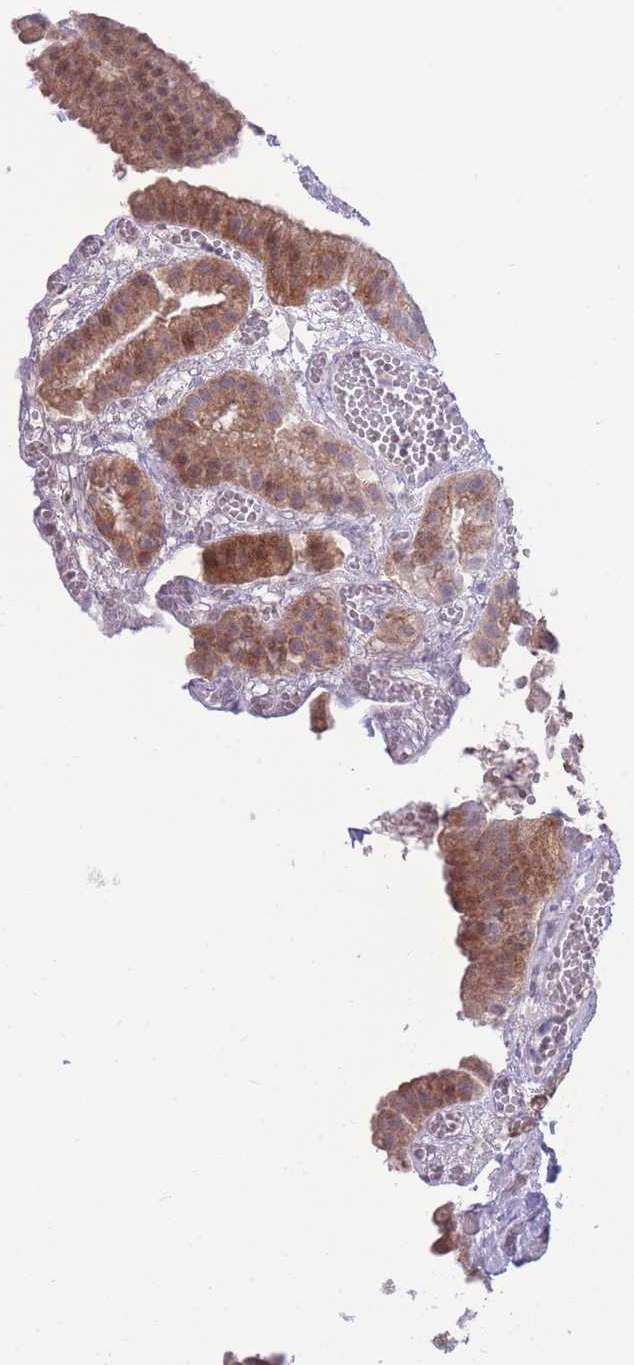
{"staining": {"intensity": "moderate", "quantity": "25%-75%", "location": "cytoplasmic/membranous"}, "tissue": "gallbladder", "cell_type": "Glandular cells", "image_type": "normal", "snomed": [{"axis": "morphology", "description": "Normal tissue, NOS"}, {"axis": "topography", "description": "Gallbladder"}], "caption": "Protein staining of normal gallbladder demonstrates moderate cytoplasmic/membranous staining in approximately 25%-75% of glandular cells.", "gene": "RIC8A", "patient": {"sex": "female", "age": 64}}